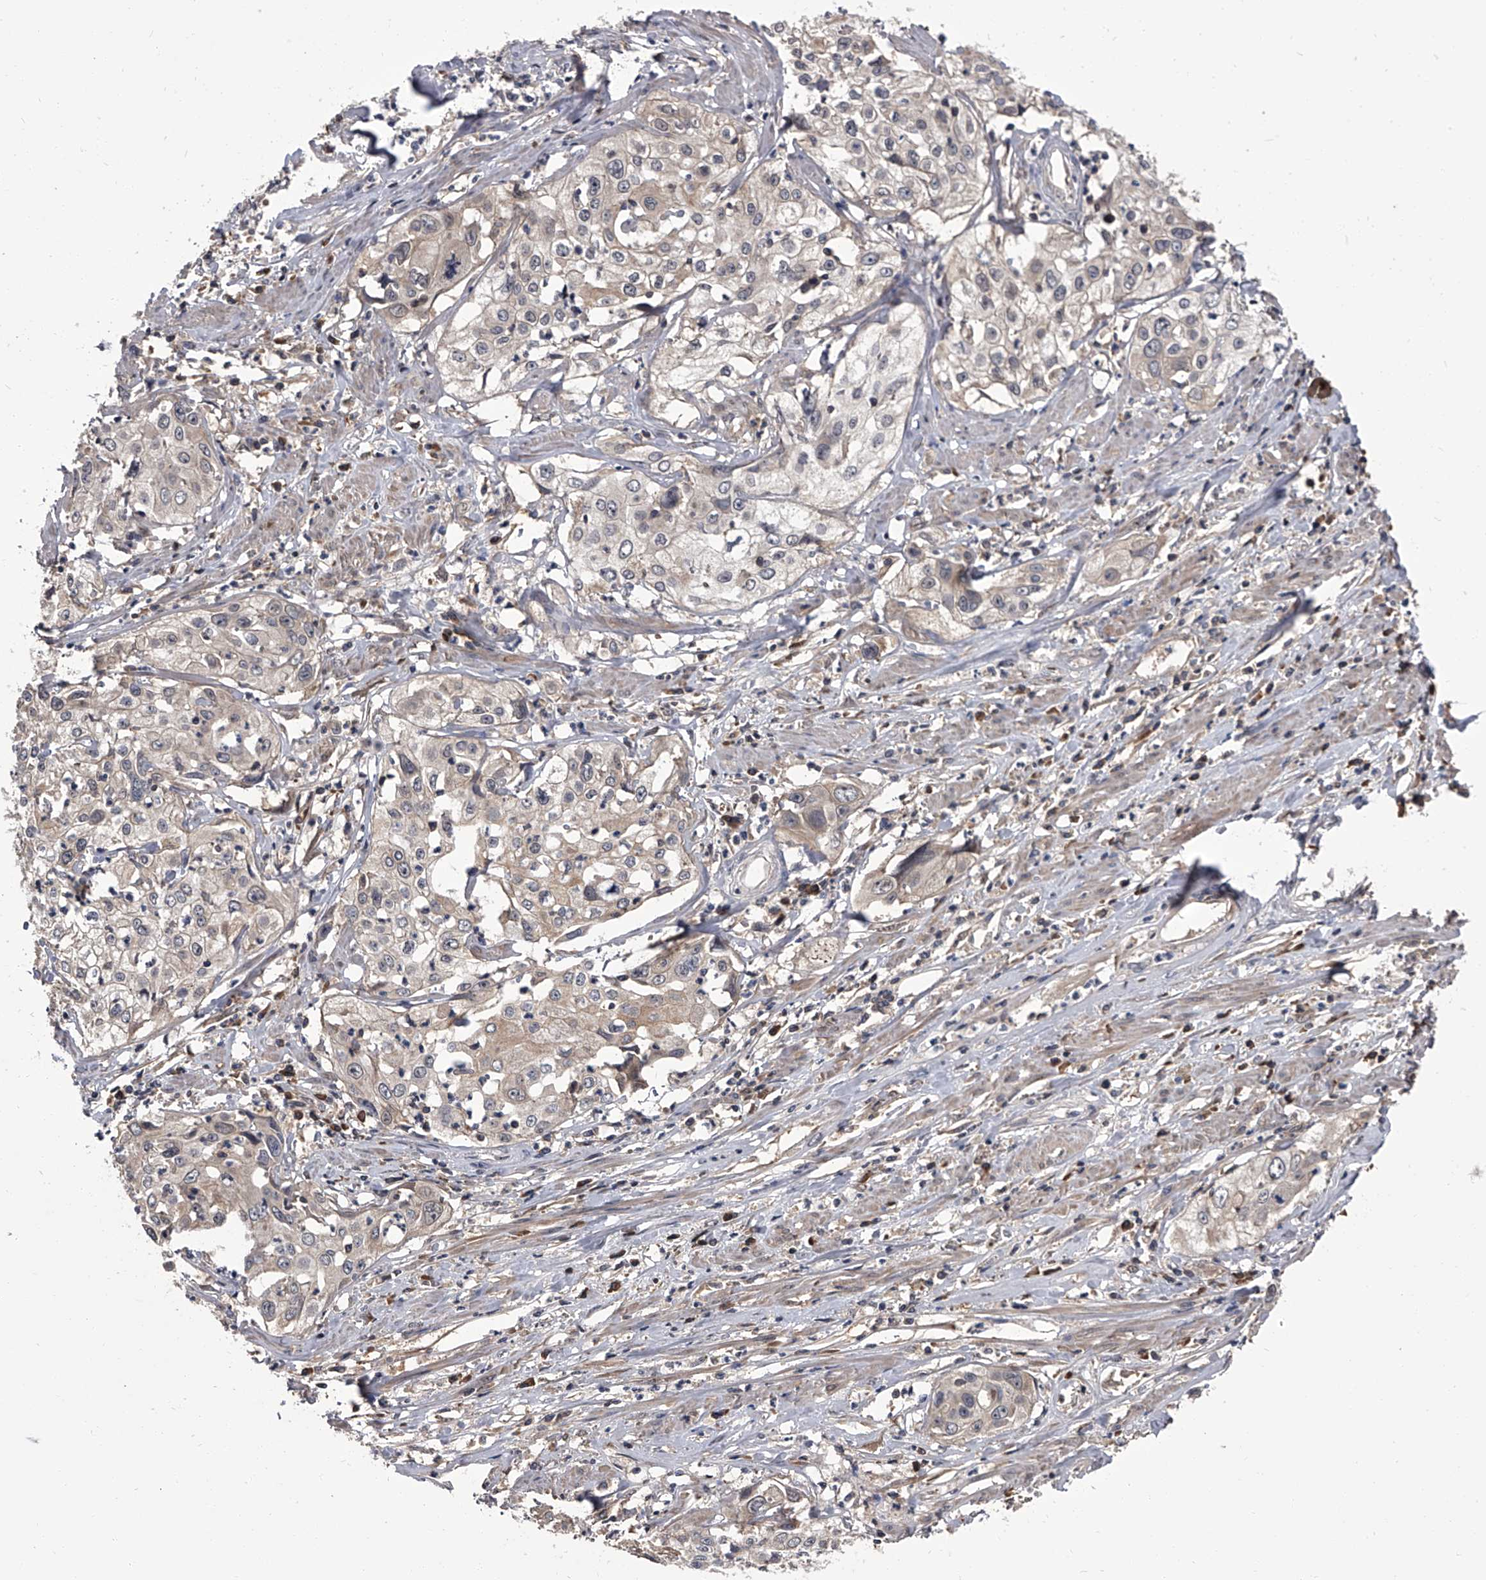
{"staining": {"intensity": "negative", "quantity": "none", "location": "none"}, "tissue": "cervical cancer", "cell_type": "Tumor cells", "image_type": "cancer", "snomed": [{"axis": "morphology", "description": "Squamous cell carcinoma, NOS"}, {"axis": "topography", "description": "Cervix"}], "caption": "Photomicrograph shows no protein staining in tumor cells of squamous cell carcinoma (cervical) tissue.", "gene": "SLC18B1", "patient": {"sex": "female", "age": 31}}